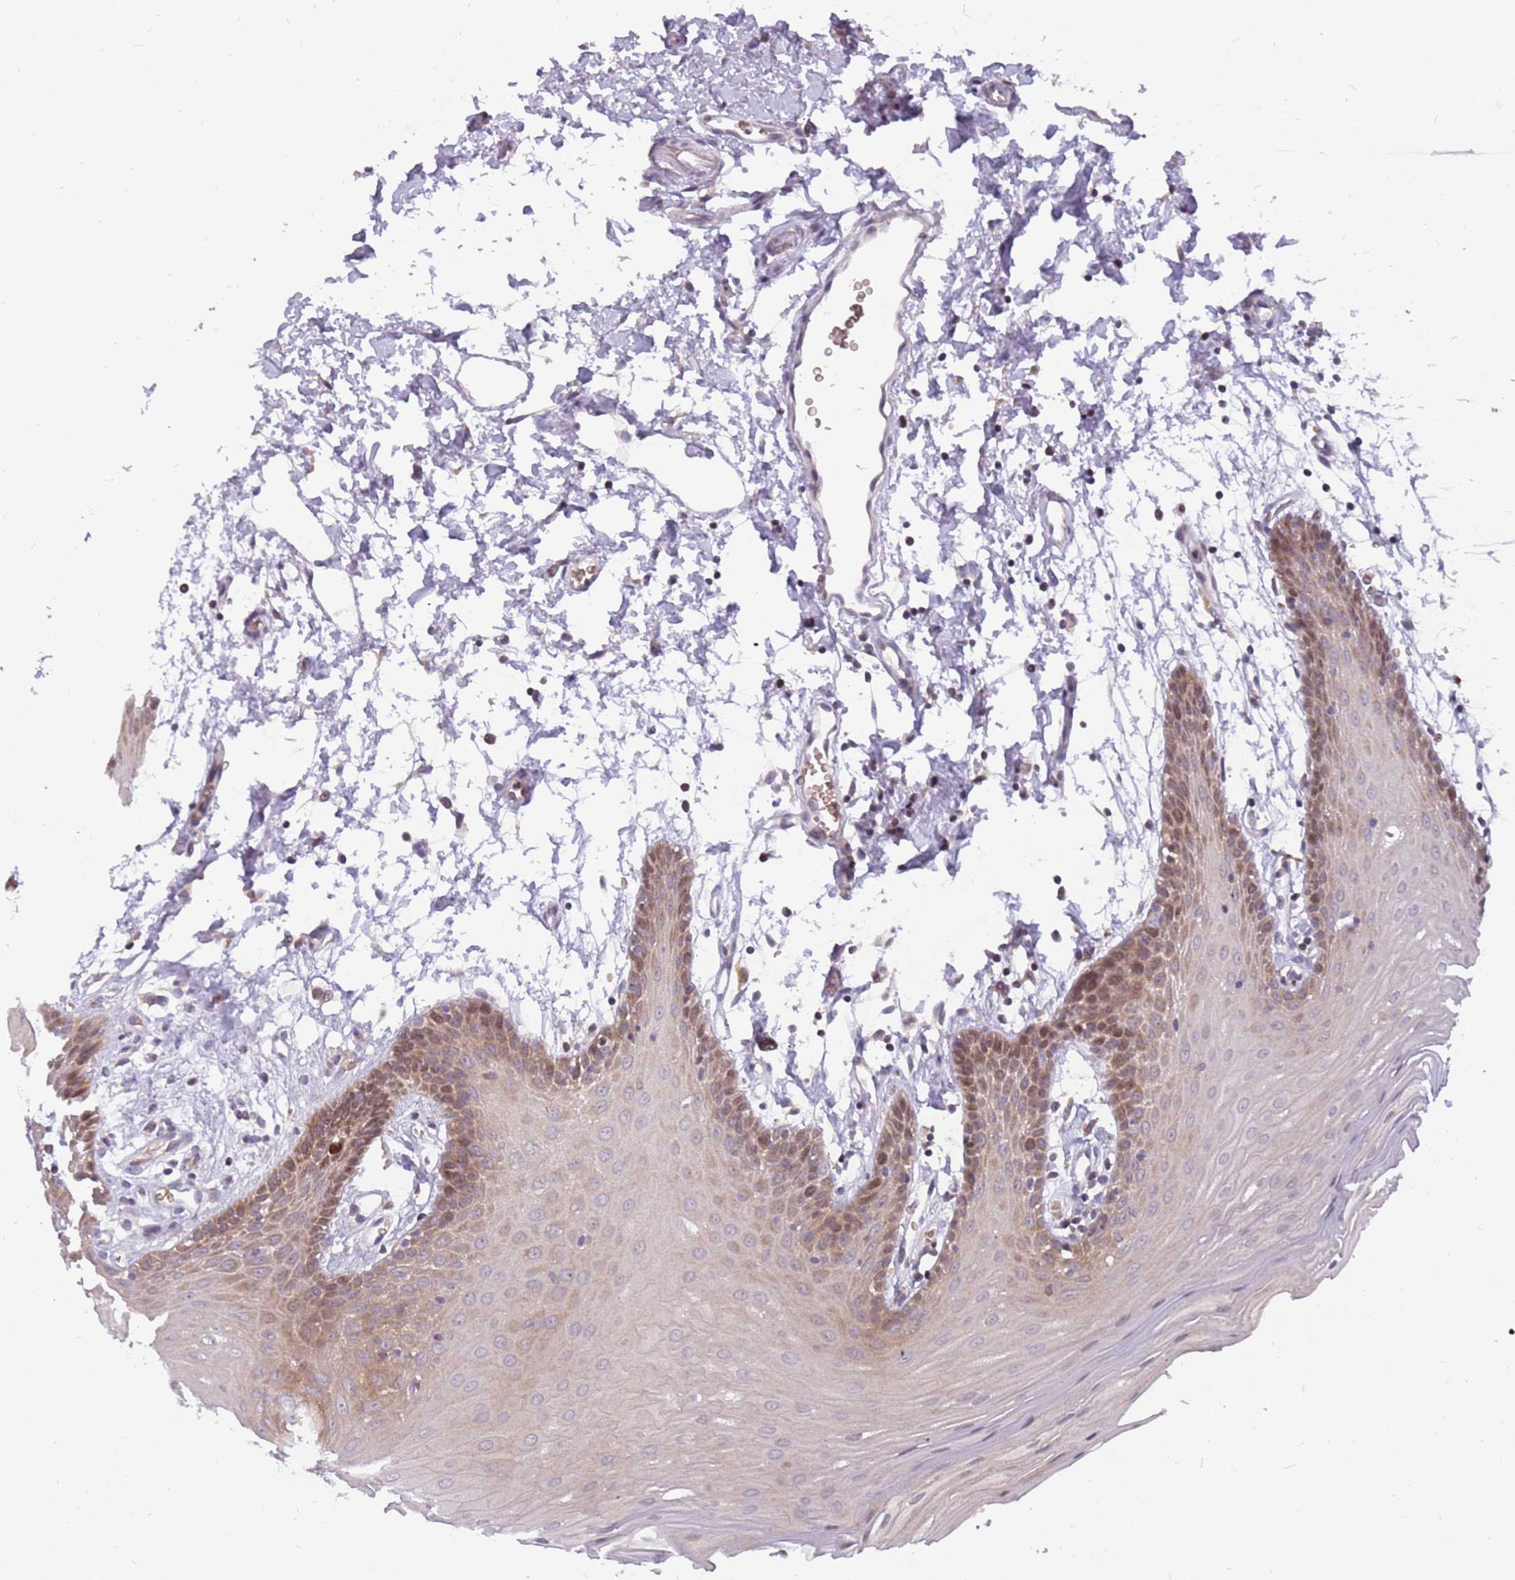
{"staining": {"intensity": "moderate", "quantity": "<25%", "location": "cytoplasmic/membranous,nuclear"}, "tissue": "oral mucosa", "cell_type": "Squamous epithelial cells", "image_type": "normal", "snomed": [{"axis": "morphology", "description": "Normal tissue, NOS"}, {"axis": "topography", "description": "Skeletal muscle"}, {"axis": "topography", "description": "Oral tissue"}, {"axis": "topography", "description": "Salivary gland"}, {"axis": "topography", "description": "Peripheral nerve tissue"}], "caption": "Immunohistochemistry staining of benign oral mucosa, which shows low levels of moderate cytoplasmic/membranous,nuclear expression in approximately <25% of squamous epithelial cells indicating moderate cytoplasmic/membranous,nuclear protein staining. The staining was performed using DAB (brown) for protein detection and nuclei were counterstained in hematoxylin (blue).", "gene": "ARHGEF35", "patient": {"sex": "male", "age": 54}}